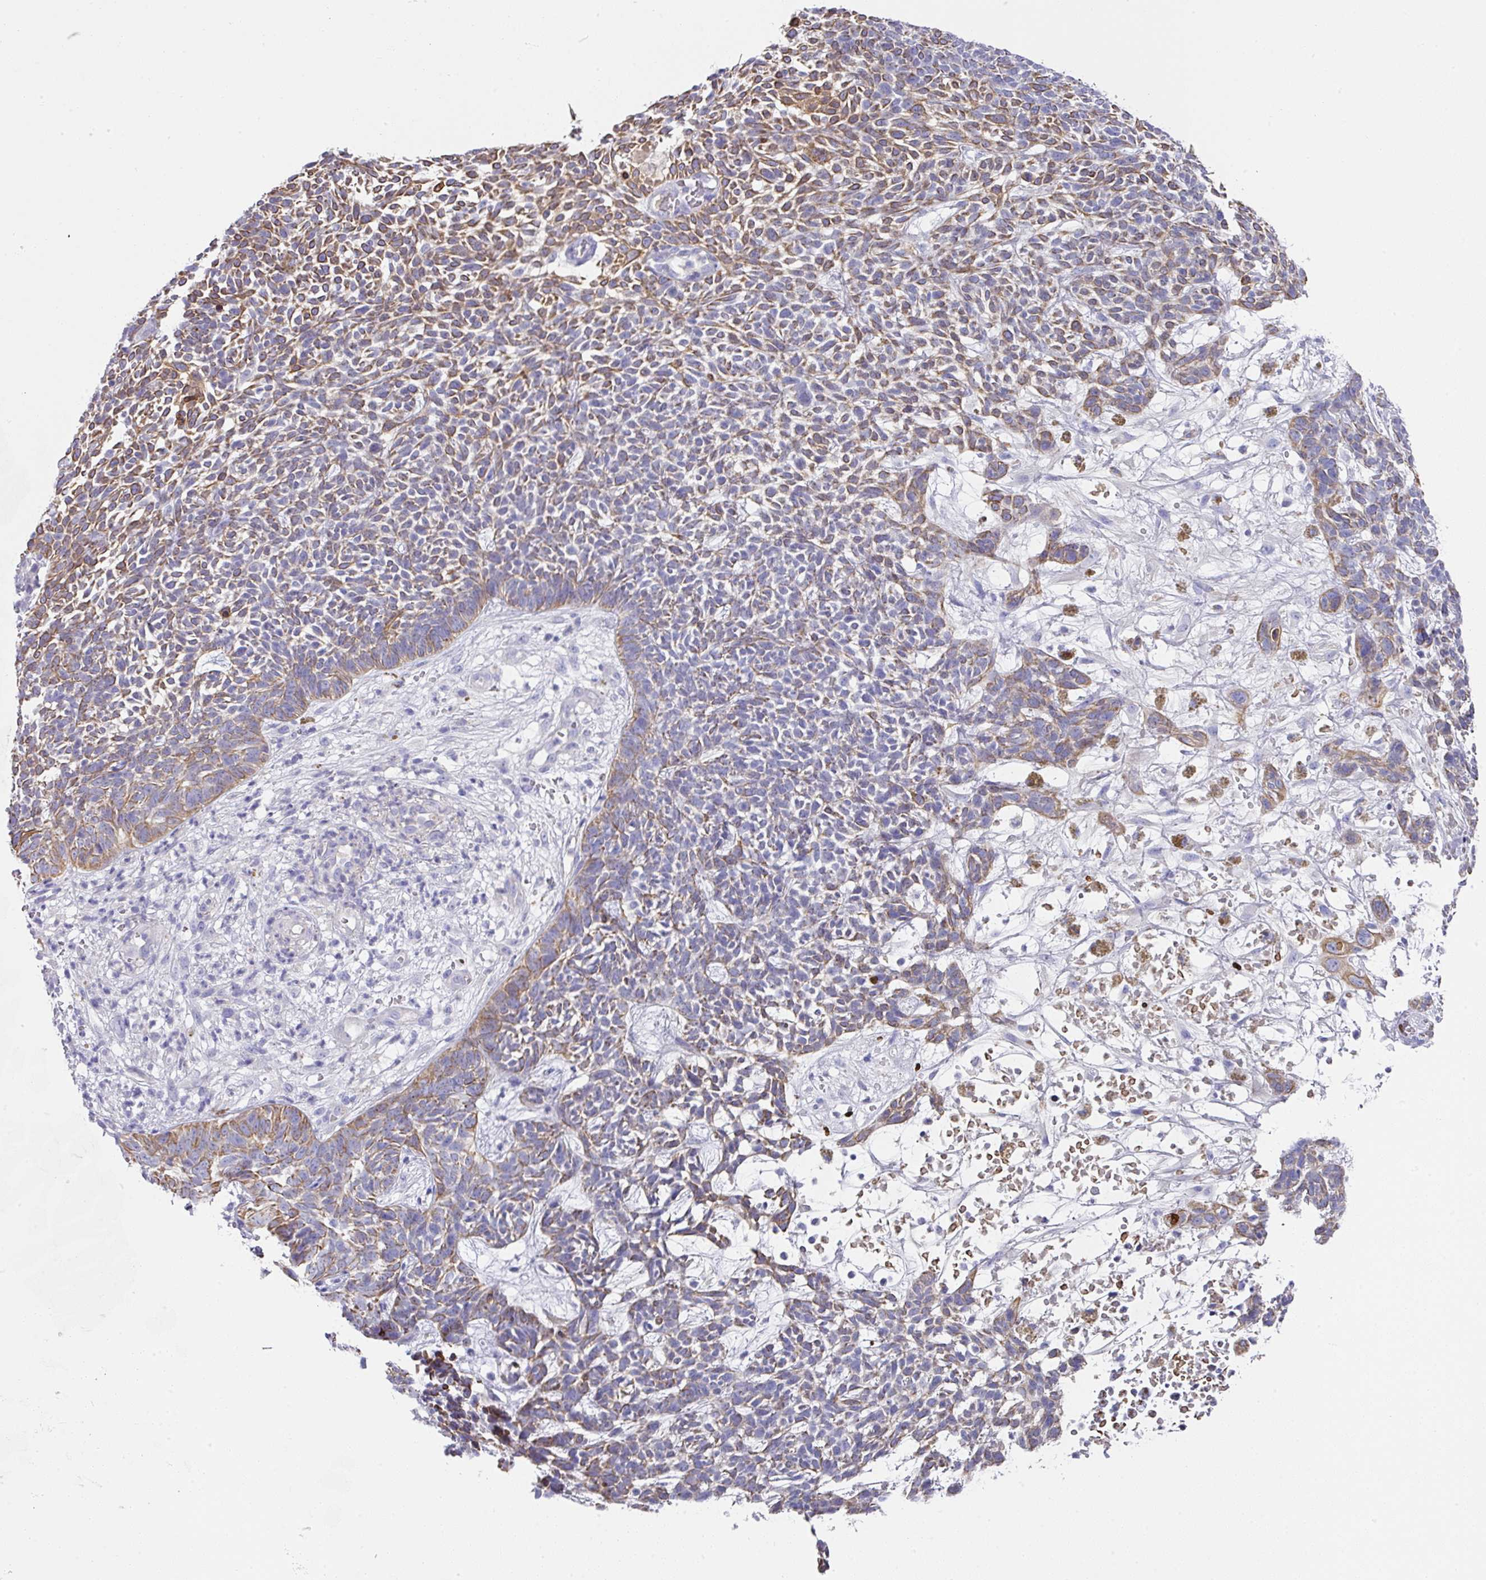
{"staining": {"intensity": "moderate", "quantity": "25%-75%", "location": "cytoplasmic/membranous"}, "tissue": "skin cancer", "cell_type": "Tumor cells", "image_type": "cancer", "snomed": [{"axis": "morphology", "description": "Basal cell carcinoma"}, {"axis": "topography", "description": "Skin"}], "caption": "Immunohistochemical staining of skin basal cell carcinoma reveals medium levels of moderate cytoplasmic/membranous positivity in about 25%-75% of tumor cells.", "gene": "TARM1", "patient": {"sex": "female", "age": 84}}